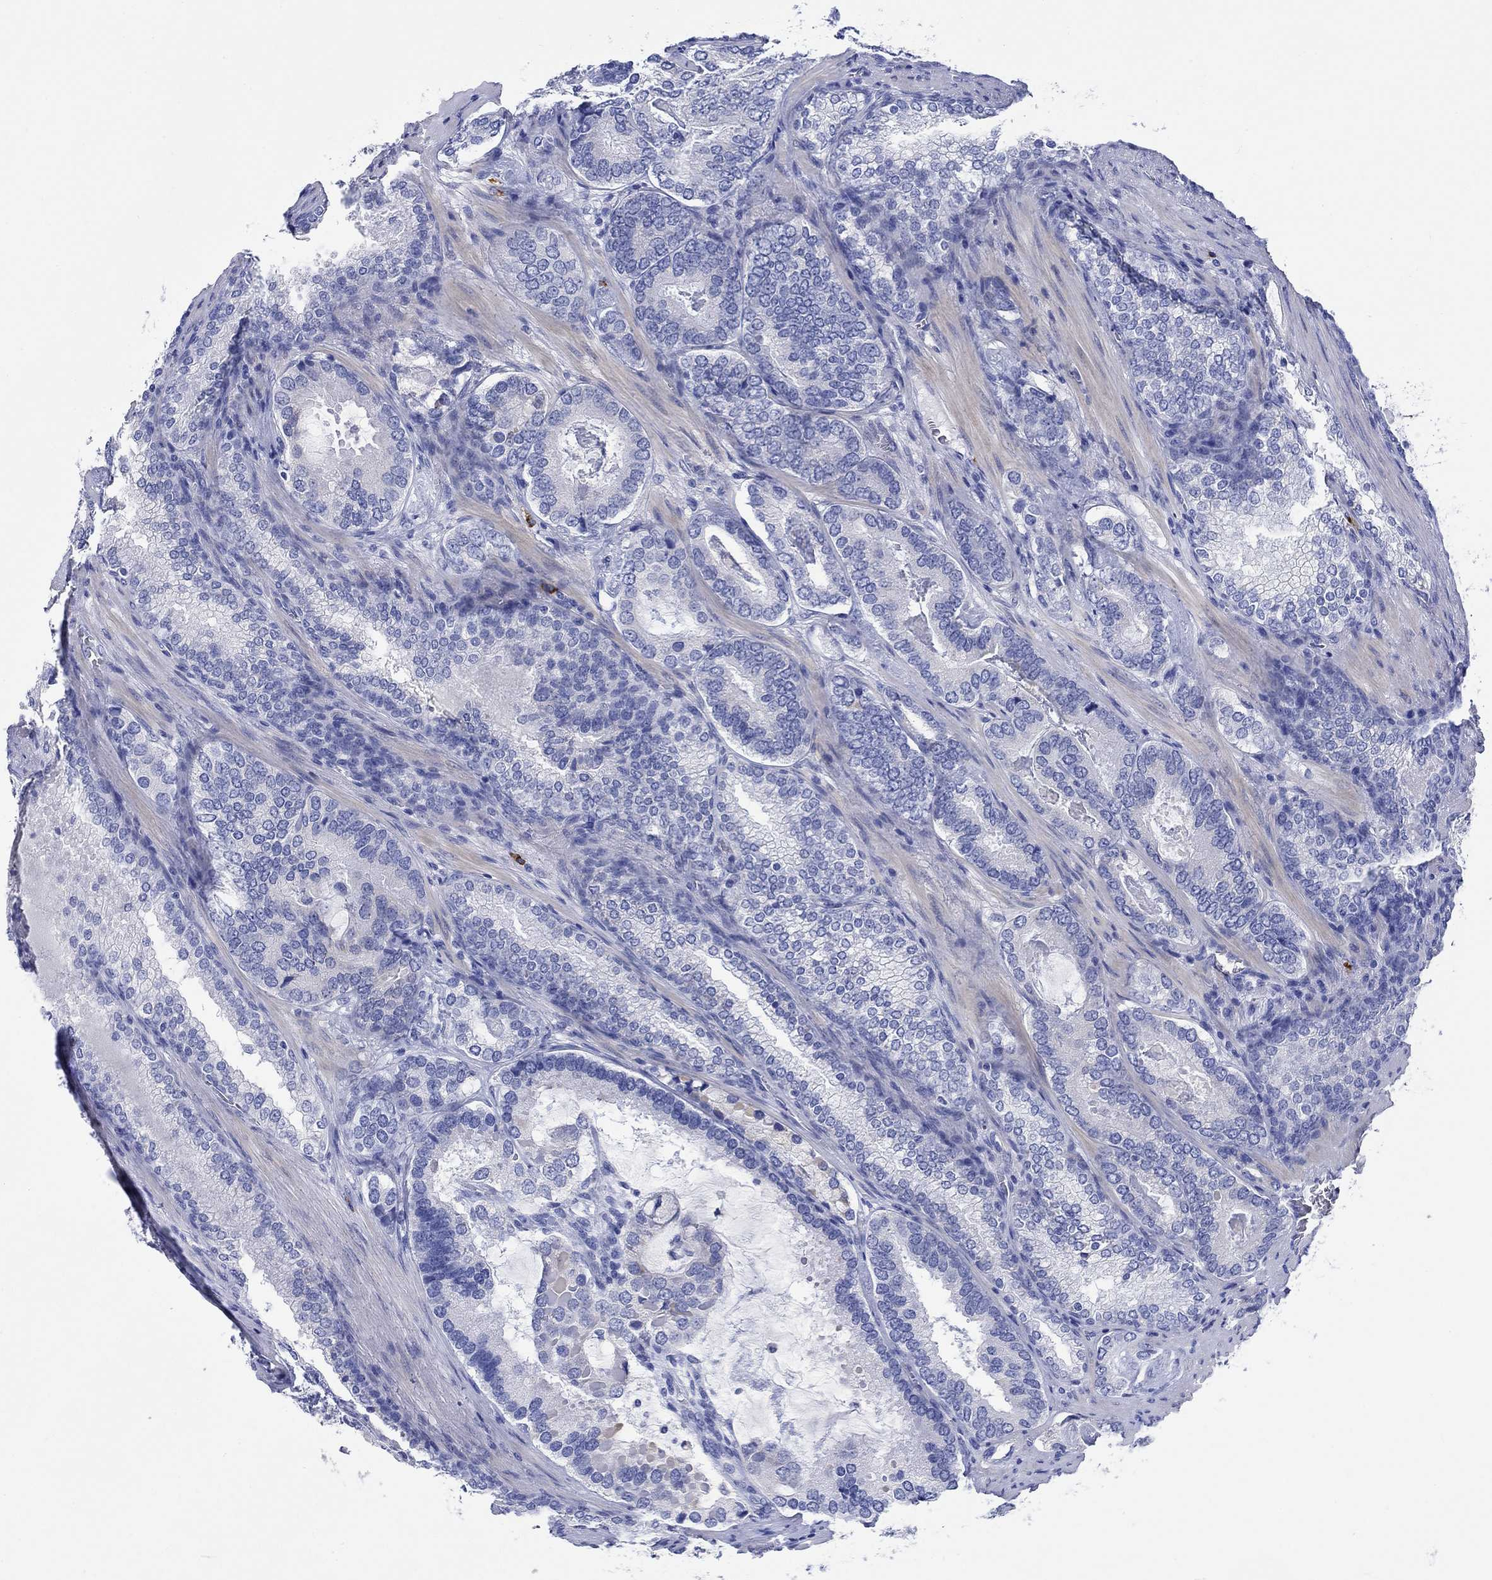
{"staining": {"intensity": "negative", "quantity": "none", "location": "none"}, "tissue": "prostate cancer", "cell_type": "Tumor cells", "image_type": "cancer", "snomed": [{"axis": "morphology", "description": "Adenocarcinoma, Low grade"}, {"axis": "topography", "description": "Prostate"}], "caption": "The photomicrograph shows no significant positivity in tumor cells of low-grade adenocarcinoma (prostate).", "gene": "P2RY6", "patient": {"sex": "male", "age": 60}}